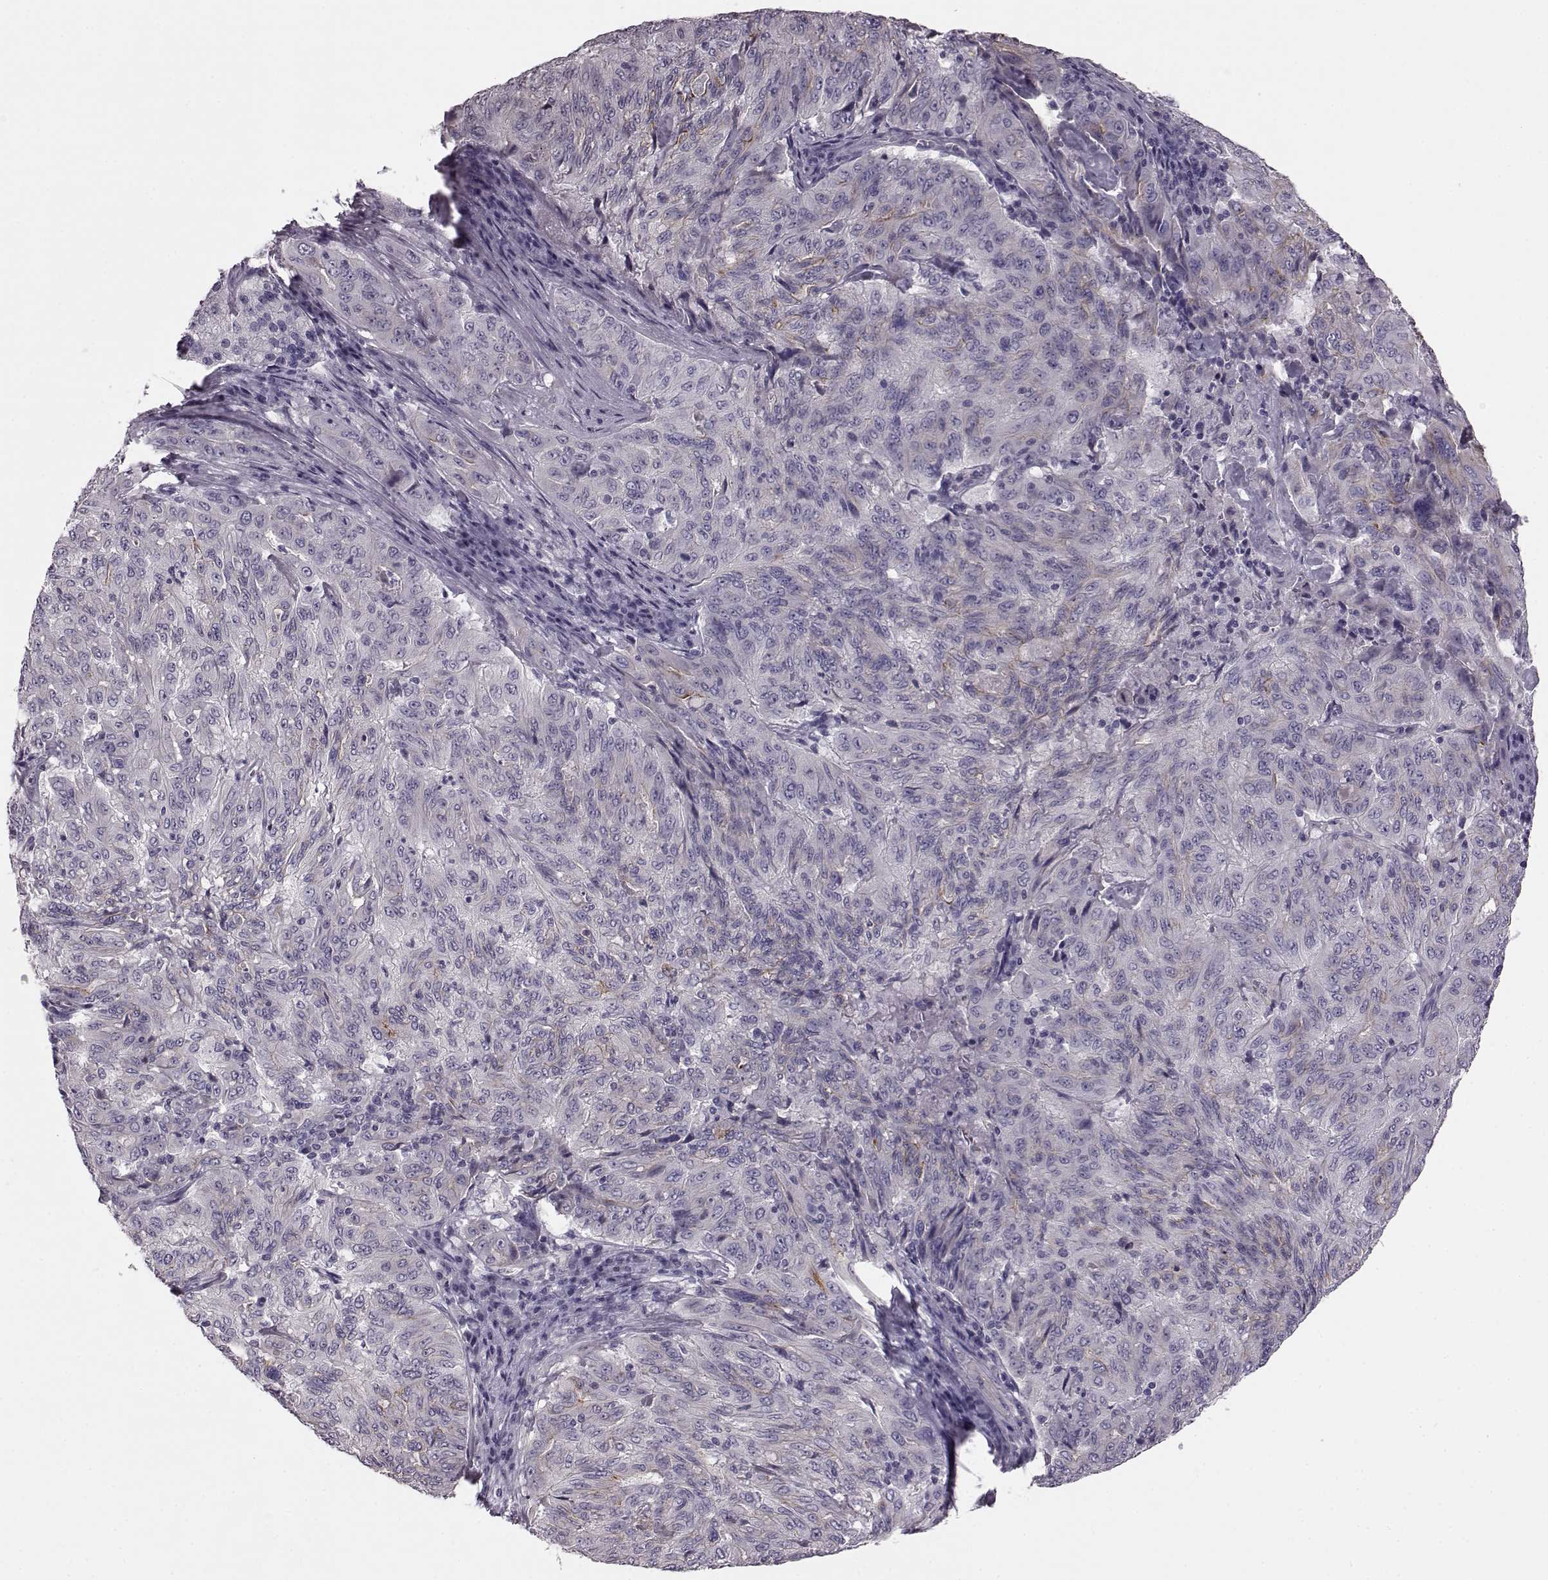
{"staining": {"intensity": "negative", "quantity": "none", "location": "none"}, "tissue": "pancreatic cancer", "cell_type": "Tumor cells", "image_type": "cancer", "snomed": [{"axis": "morphology", "description": "Adenocarcinoma, NOS"}, {"axis": "topography", "description": "Pancreas"}], "caption": "Pancreatic adenocarcinoma was stained to show a protein in brown. There is no significant staining in tumor cells. (DAB immunohistochemistry (IHC) visualized using brightfield microscopy, high magnification).", "gene": "SNTG1", "patient": {"sex": "male", "age": 63}}